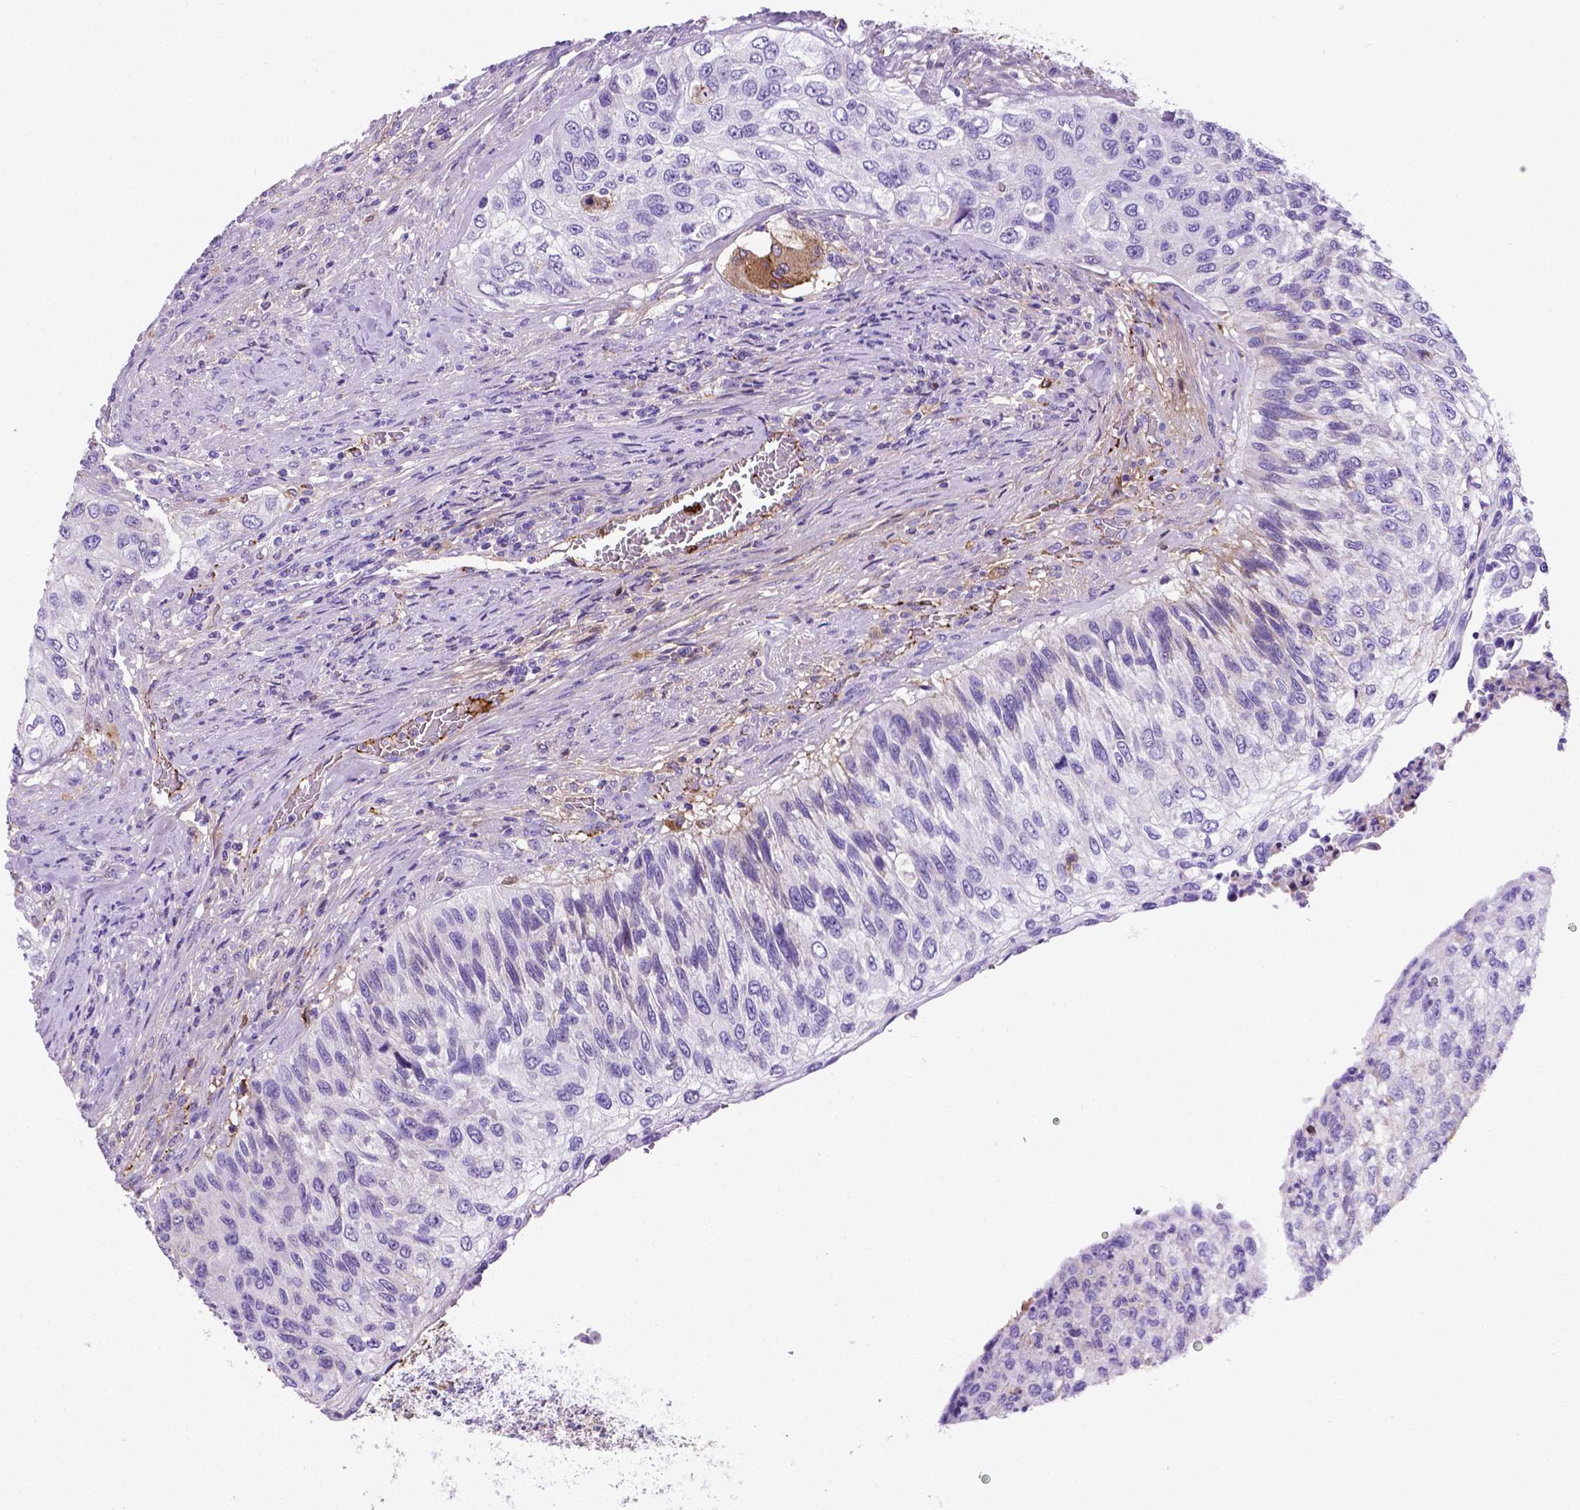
{"staining": {"intensity": "negative", "quantity": "none", "location": "none"}, "tissue": "urothelial cancer", "cell_type": "Tumor cells", "image_type": "cancer", "snomed": [{"axis": "morphology", "description": "Urothelial carcinoma, High grade"}, {"axis": "topography", "description": "Urinary bladder"}], "caption": "Protein analysis of urothelial cancer reveals no significant positivity in tumor cells. Nuclei are stained in blue.", "gene": "APOE", "patient": {"sex": "female", "age": 60}}